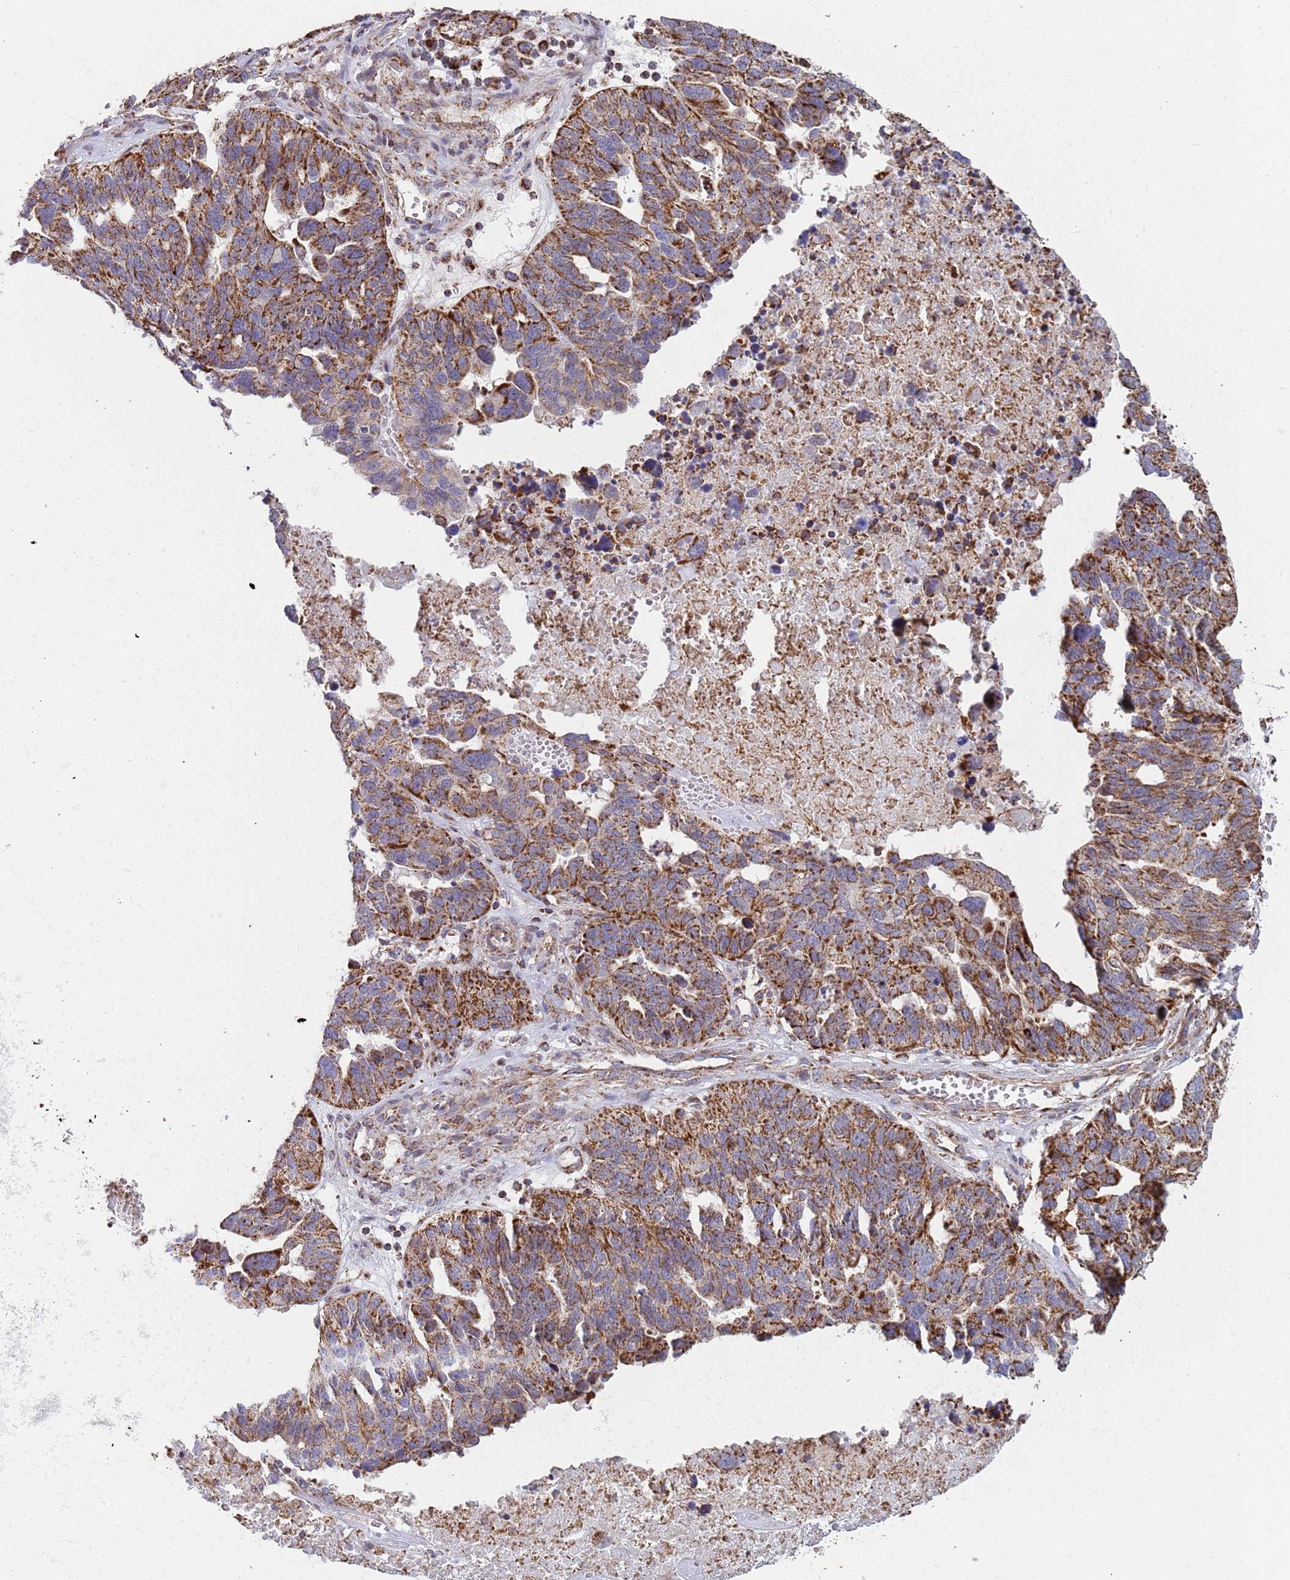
{"staining": {"intensity": "strong", "quantity": ">75%", "location": "cytoplasmic/membranous"}, "tissue": "ovarian cancer", "cell_type": "Tumor cells", "image_type": "cancer", "snomed": [{"axis": "morphology", "description": "Cystadenocarcinoma, serous, NOS"}, {"axis": "topography", "description": "Ovary"}], "caption": "Immunohistochemical staining of human ovarian serous cystadenocarcinoma reveals high levels of strong cytoplasmic/membranous staining in approximately >75% of tumor cells. (DAB (3,3'-diaminobenzidine) IHC with brightfield microscopy, high magnification).", "gene": "ATP5PD", "patient": {"sex": "female", "age": 59}}